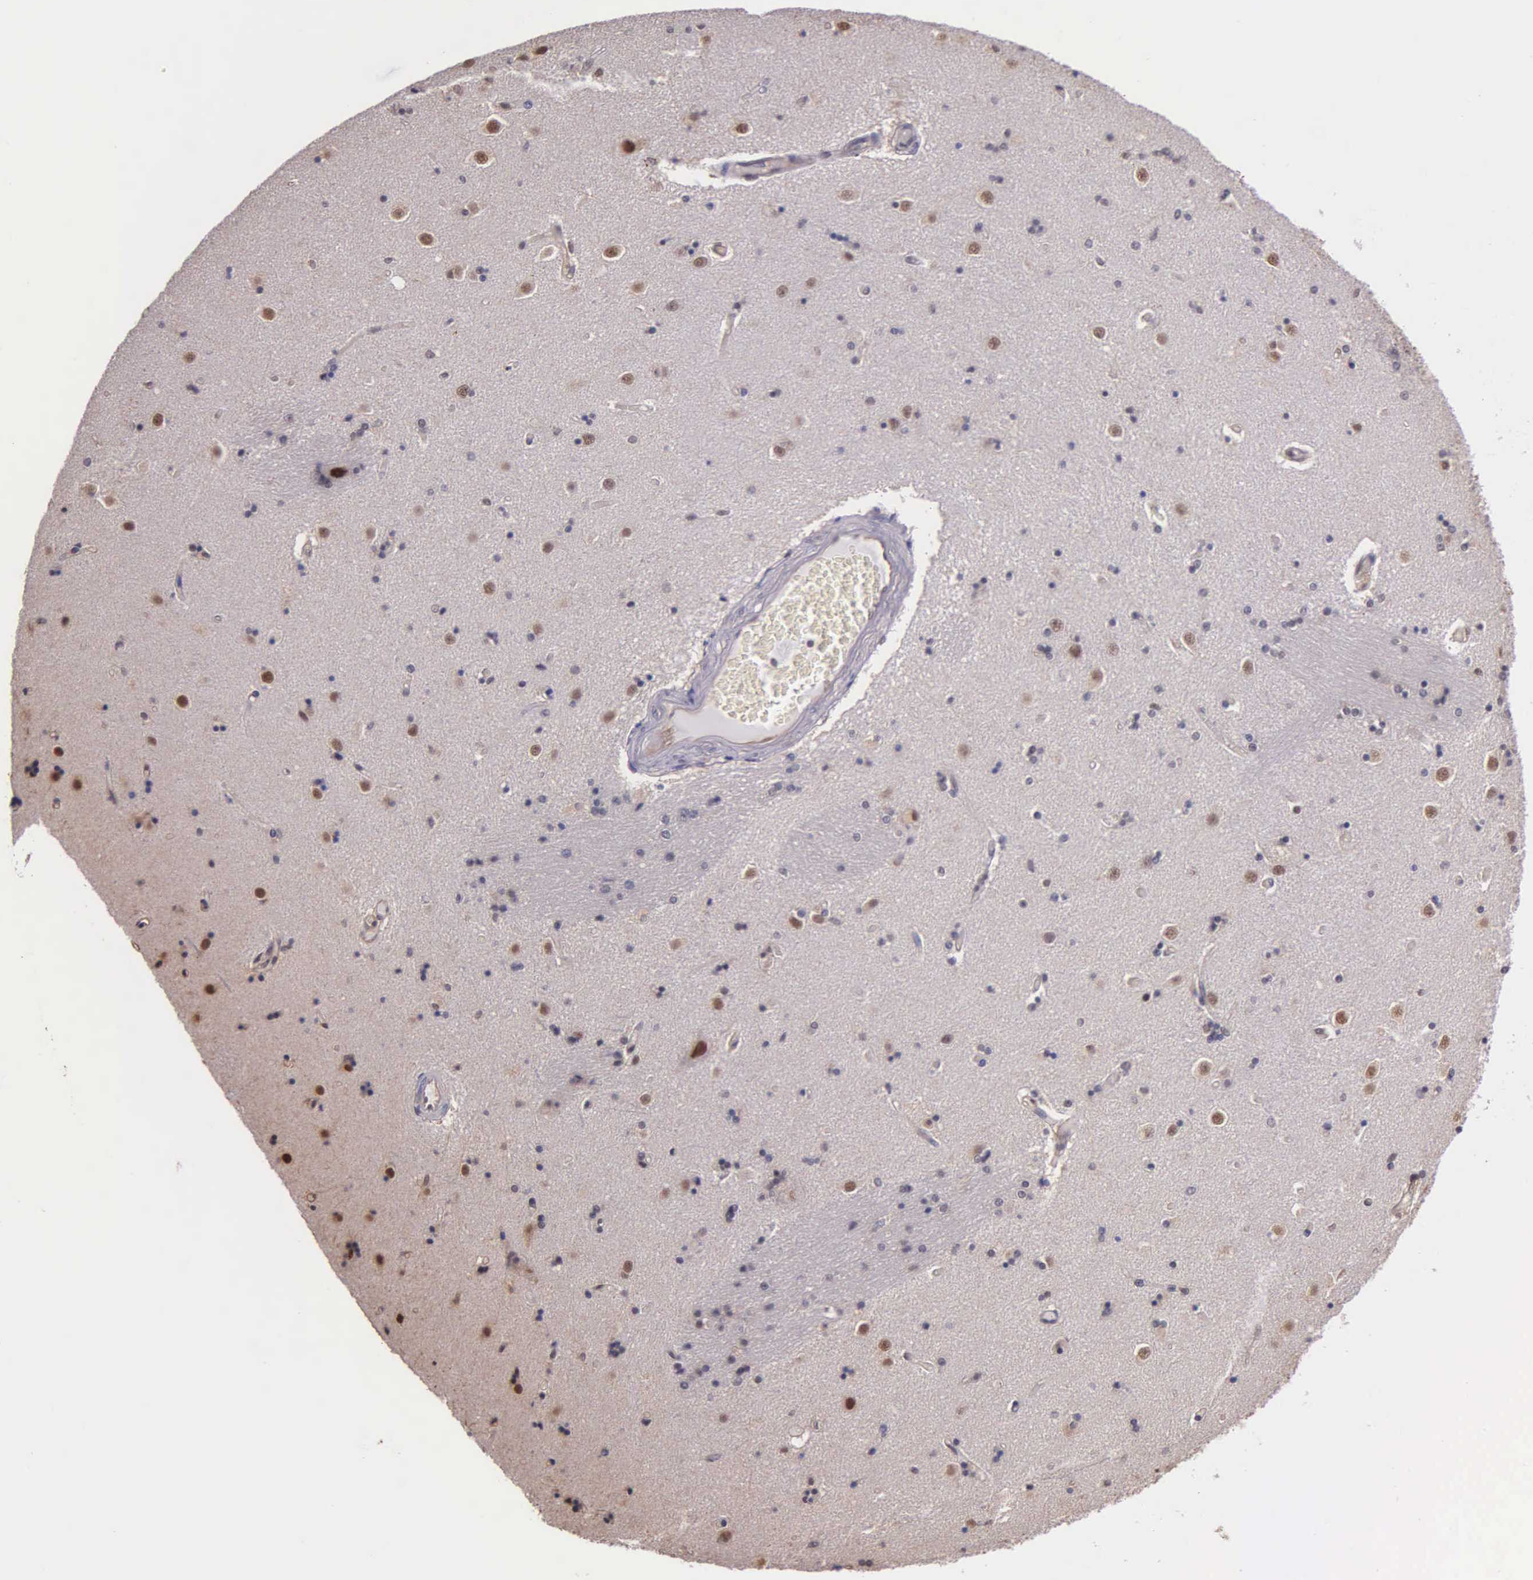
{"staining": {"intensity": "weak", "quantity": ">75%", "location": "nuclear"}, "tissue": "caudate", "cell_type": "Glial cells", "image_type": "normal", "snomed": [{"axis": "morphology", "description": "Normal tissue, NOS"}, {"axis": "topography", "description": "Lateral ventricle wall"}], "caption": "Weak nuclear expression for a protein is identified in approximately >75% of glial cells of normal caudate using immunohistochemistry (IHC).", "gene": "PSMC1", "patient": {"sex": "female", "age": 54}}